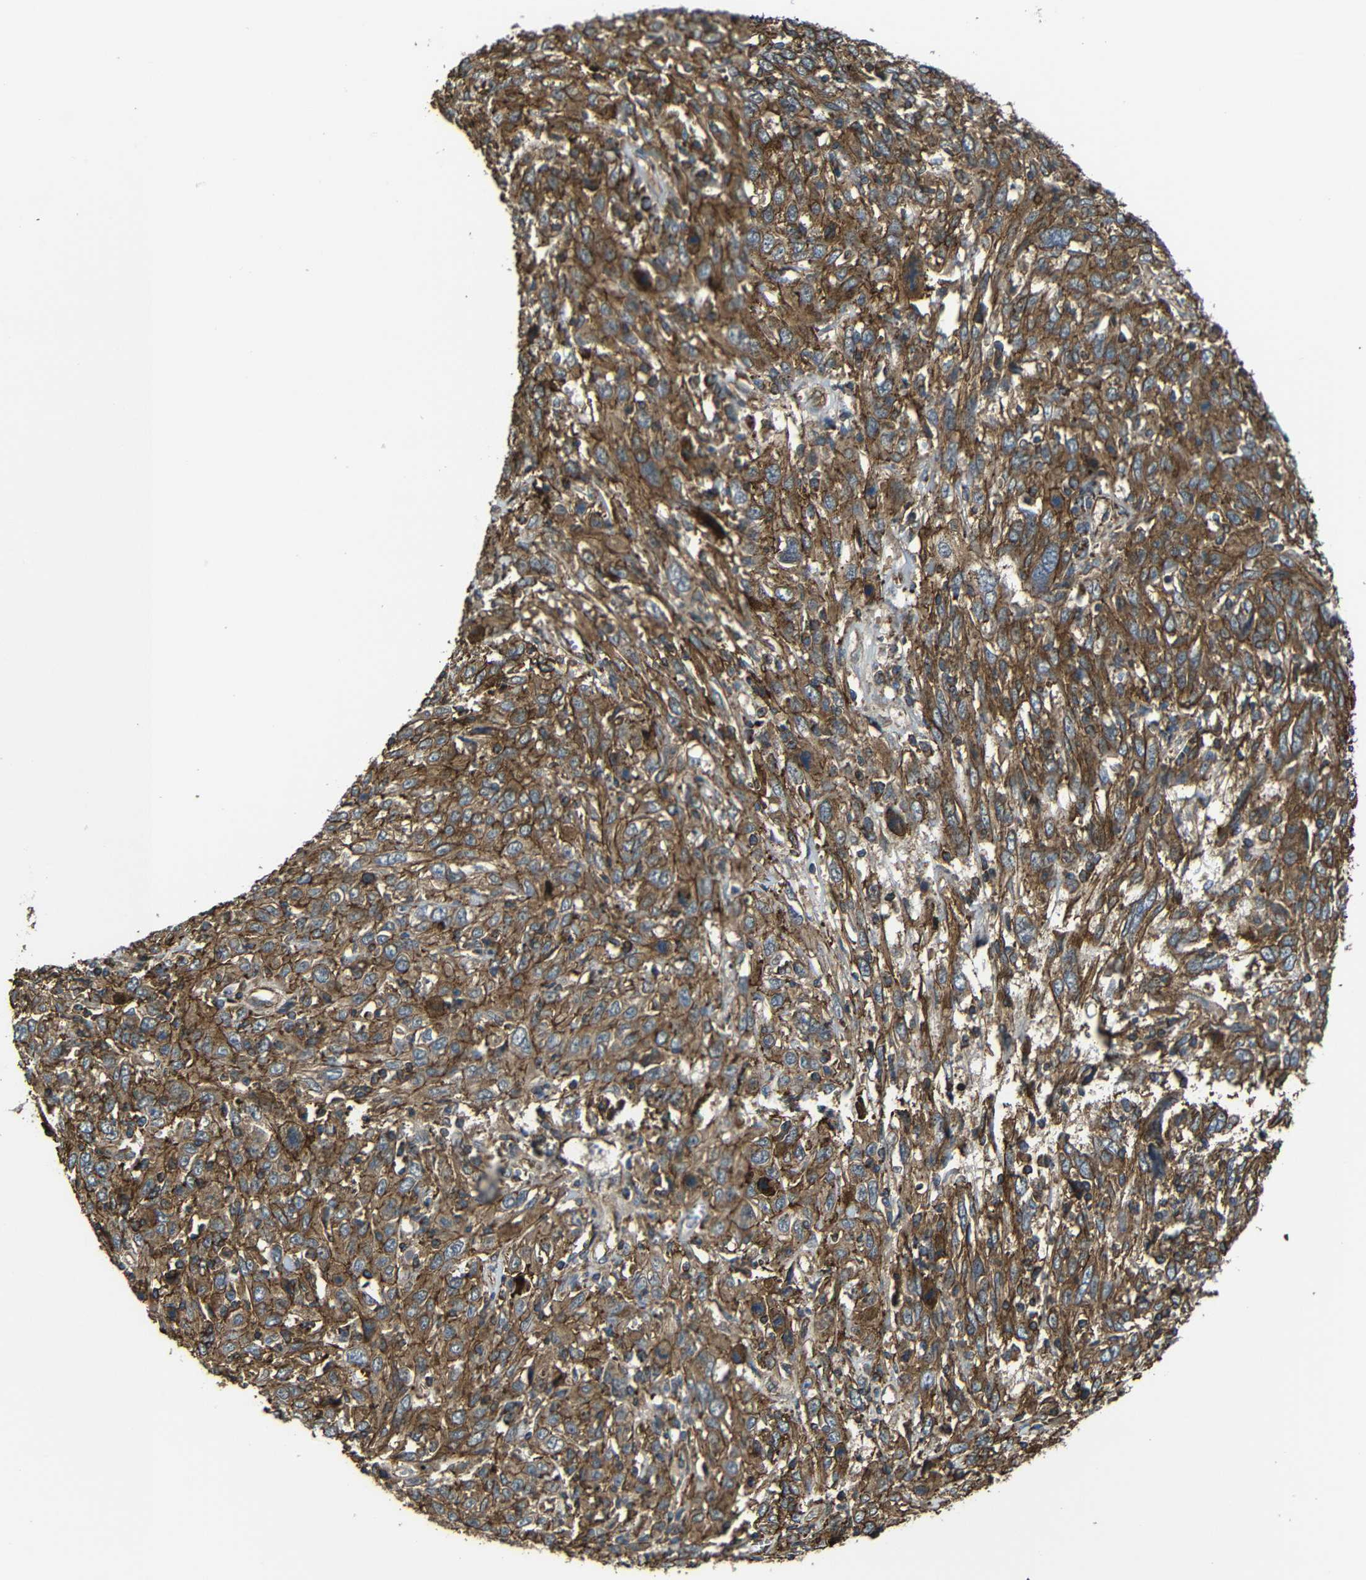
{"staining": {"intensity": "strong", "quantity": ">75%", "location": "cytoplasmic/membranous"}, "tissue": "cervical cancer", "cell_type": "Tumor cells", "image_type": "cancer", "snomed": [{"axis": "morphology", "description": "Squamous cell carcinoma, NOS"}, {"axis": "topography", "description": "Cervix"}], "caption": "IHC image of cervical cancer stained for a protein (brown), which exhibits high levels of strong cytoplasmic/membranous positivity in approximately >75% of tumor cells.", "gene": "PTCH1", "patient": {"sex": "female", "age": 46}}